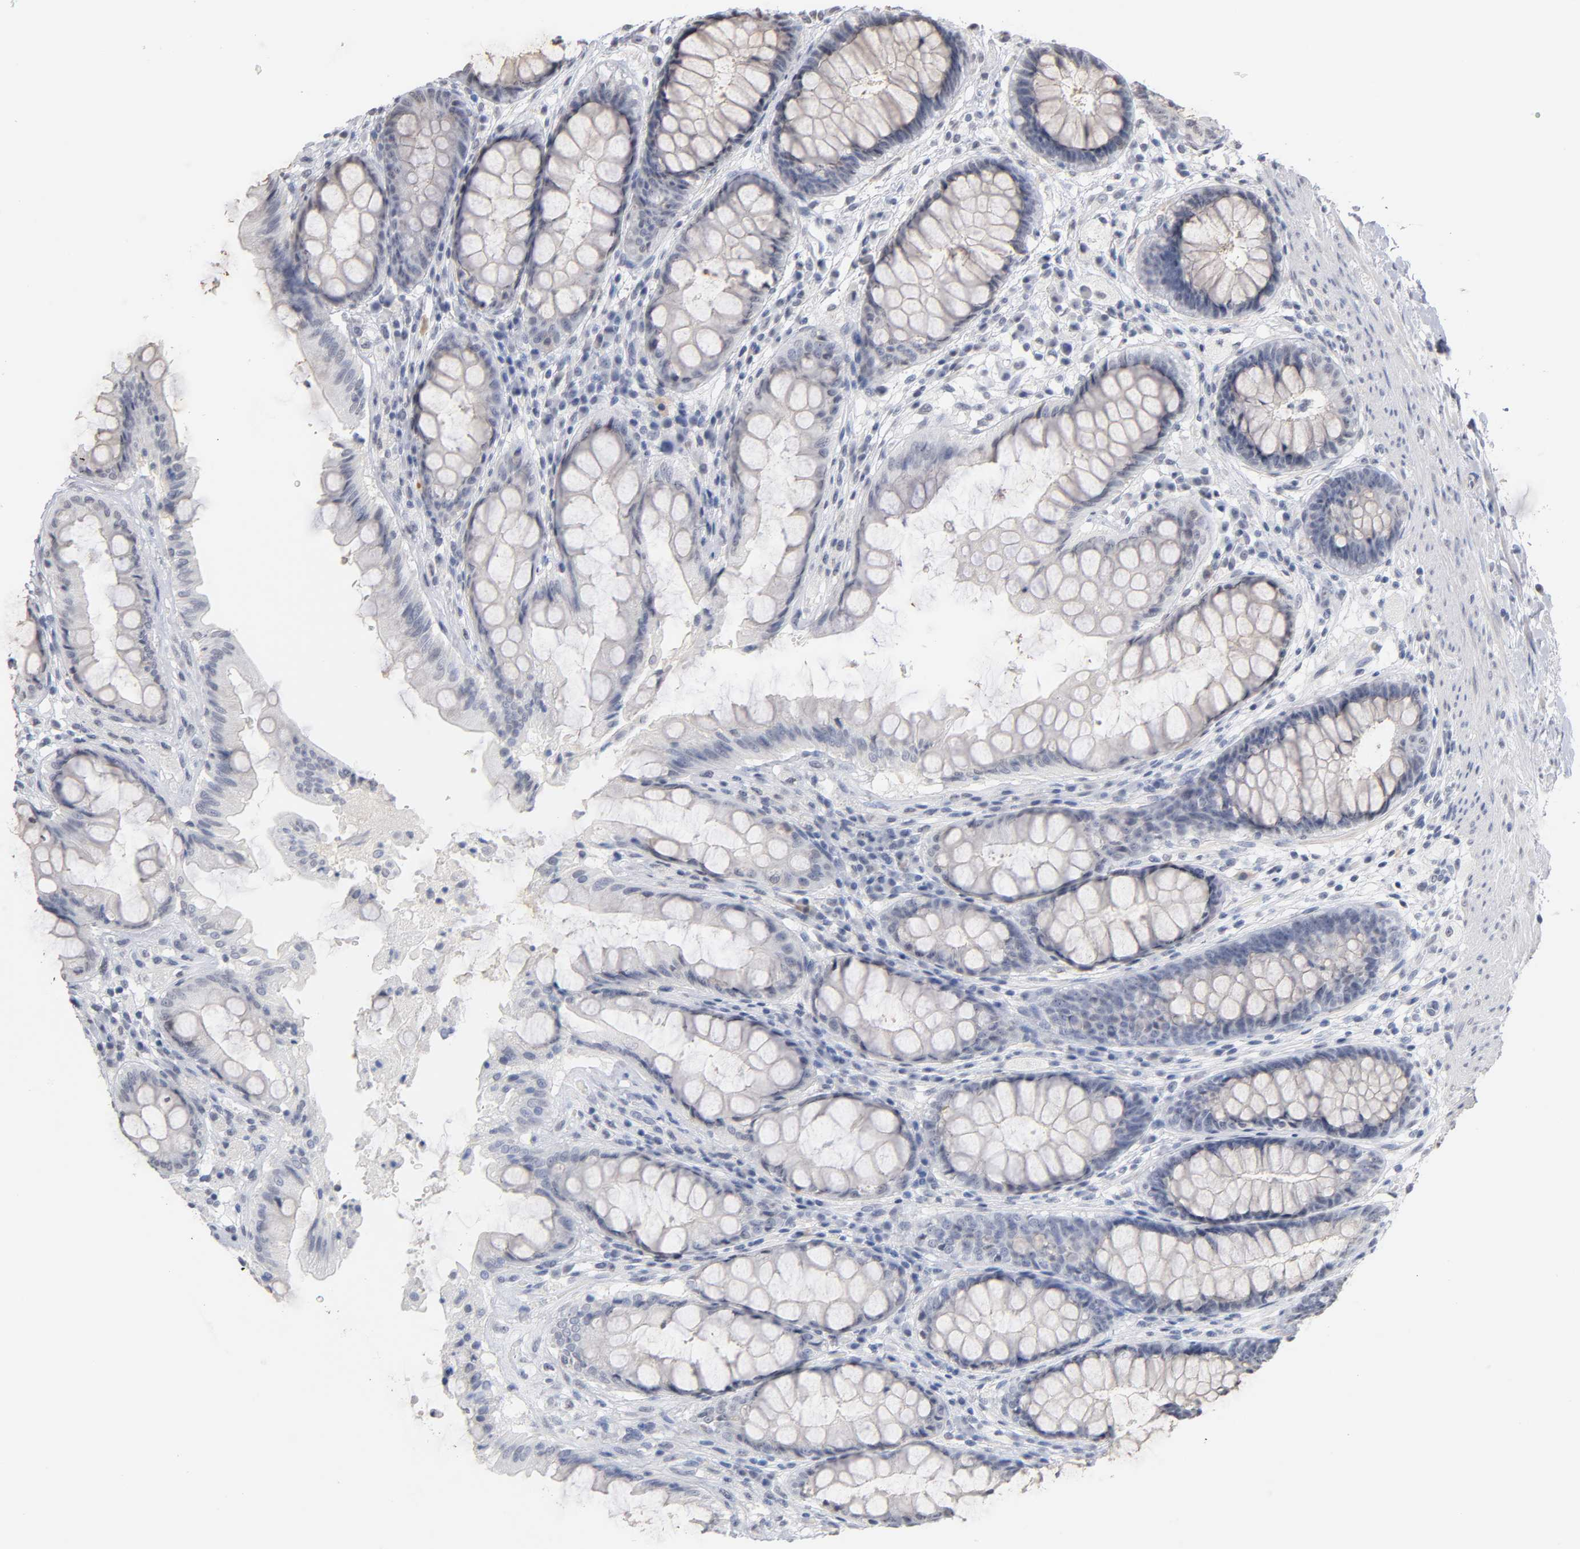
{"staining": {"intensity": "negative", "quantity": "none", "location": "none"}, "tissue": "rectum", "cell_type": "Glandular cells", "image_type": "normal", "snomed": [{"axis": "morphology", "description": "Normal tissue, NOS"}, {"axis": "topography", "description": "Rectum"}], "caption": "Photomicrograph shows no significant protein expression in glandular cells of normal rectum.", "gene": "CRABP2", "patient": {"sex": "female", "age": 46}}